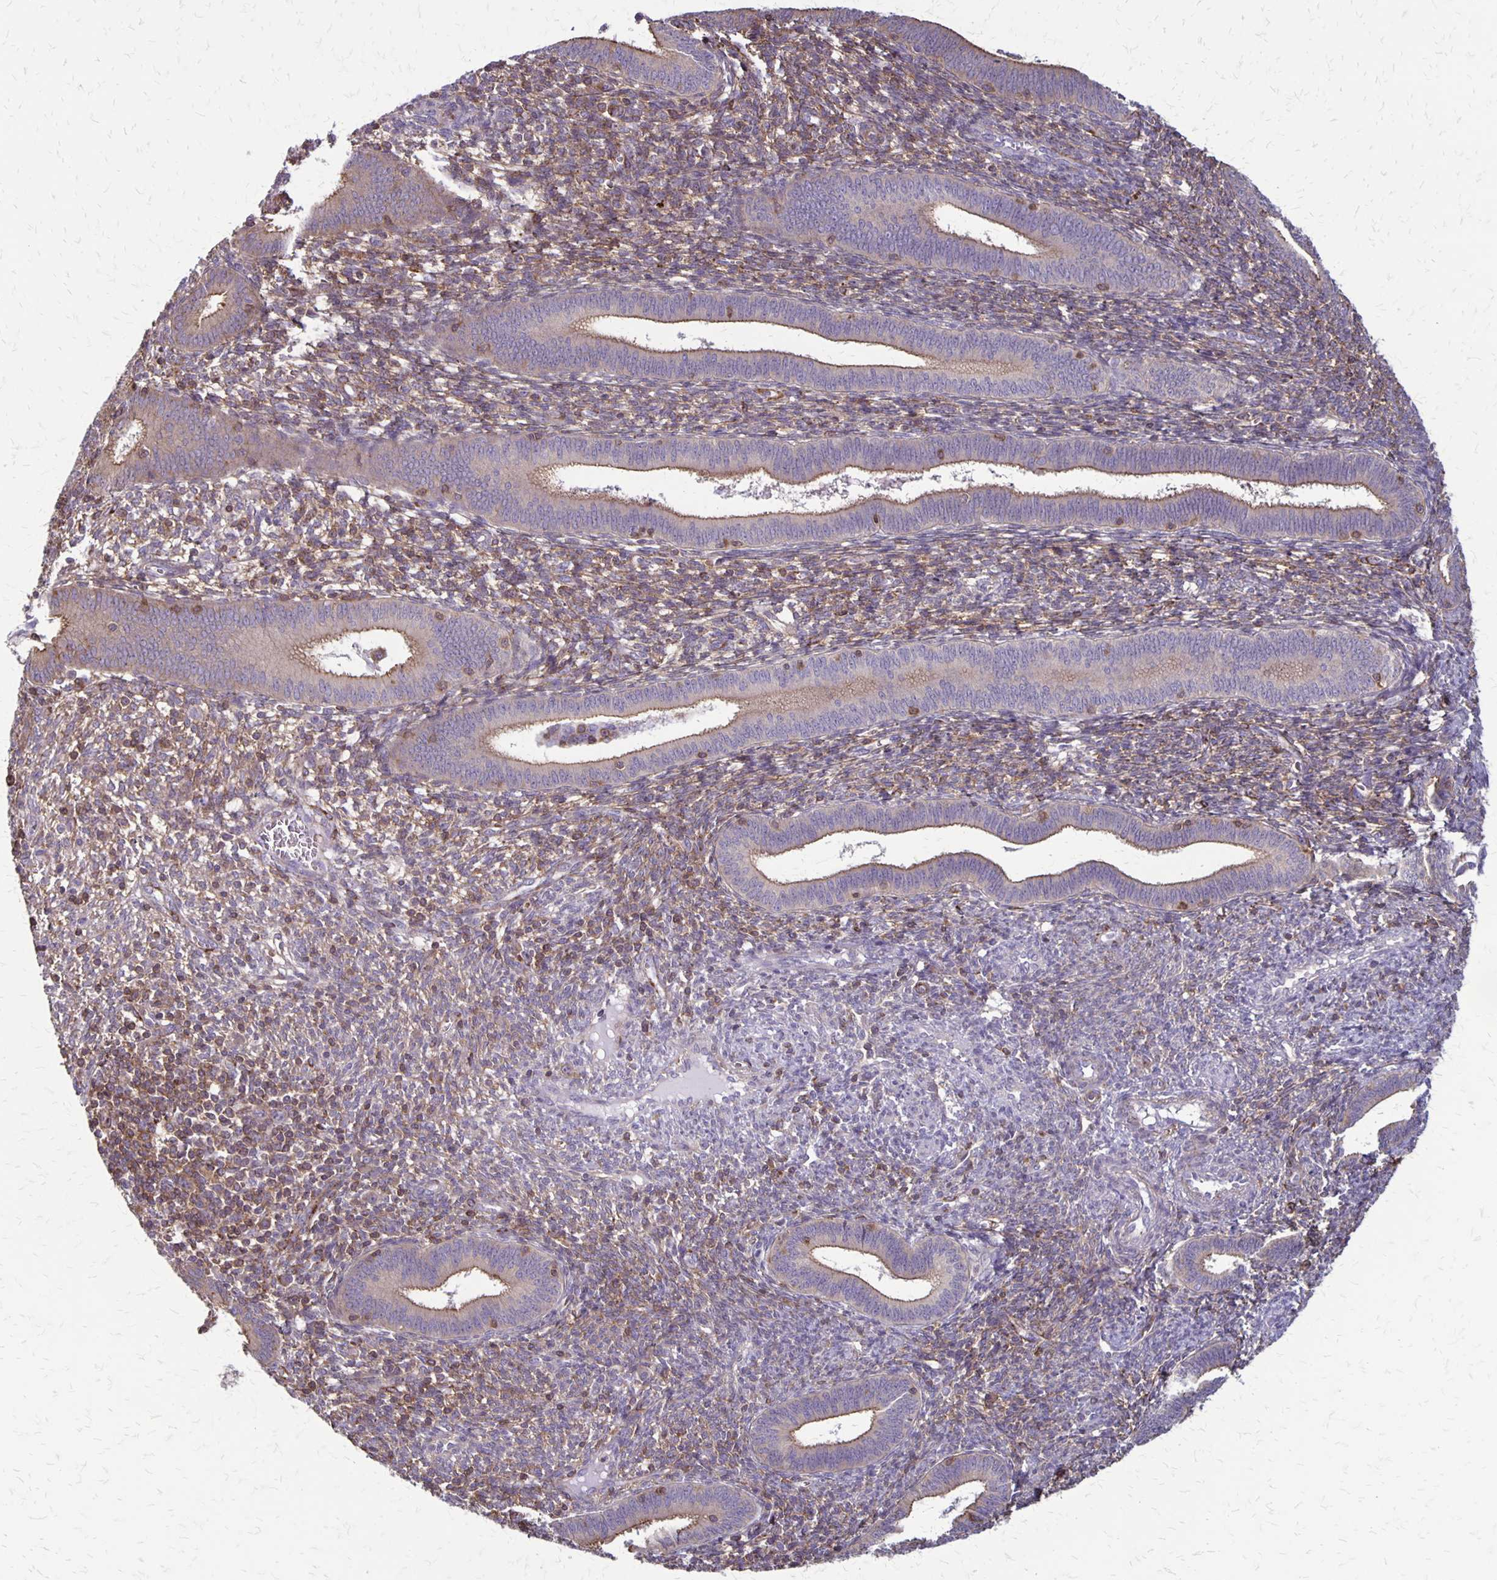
{"staining": {"intensity": "strong", "quantity": "25%-75%", "location": "cytoplasmic/membranous"}, "tissue": "endometrium", "cell_type": "Cells in endometrial stroma", "image_type": "normal", "snomed": [{"axis": "morphology", "description": "Normal tissue, NOS"}, {"axis": "topography", "description": "Endometrium"}], "caption": "Cells in endometrial stroma show strong cytoplasmic/membranous expression in about 25%-75% of cells in benign endometrium.", "gene": "SEPTIN5", "patient": {"sex": "female", "age": 41}}